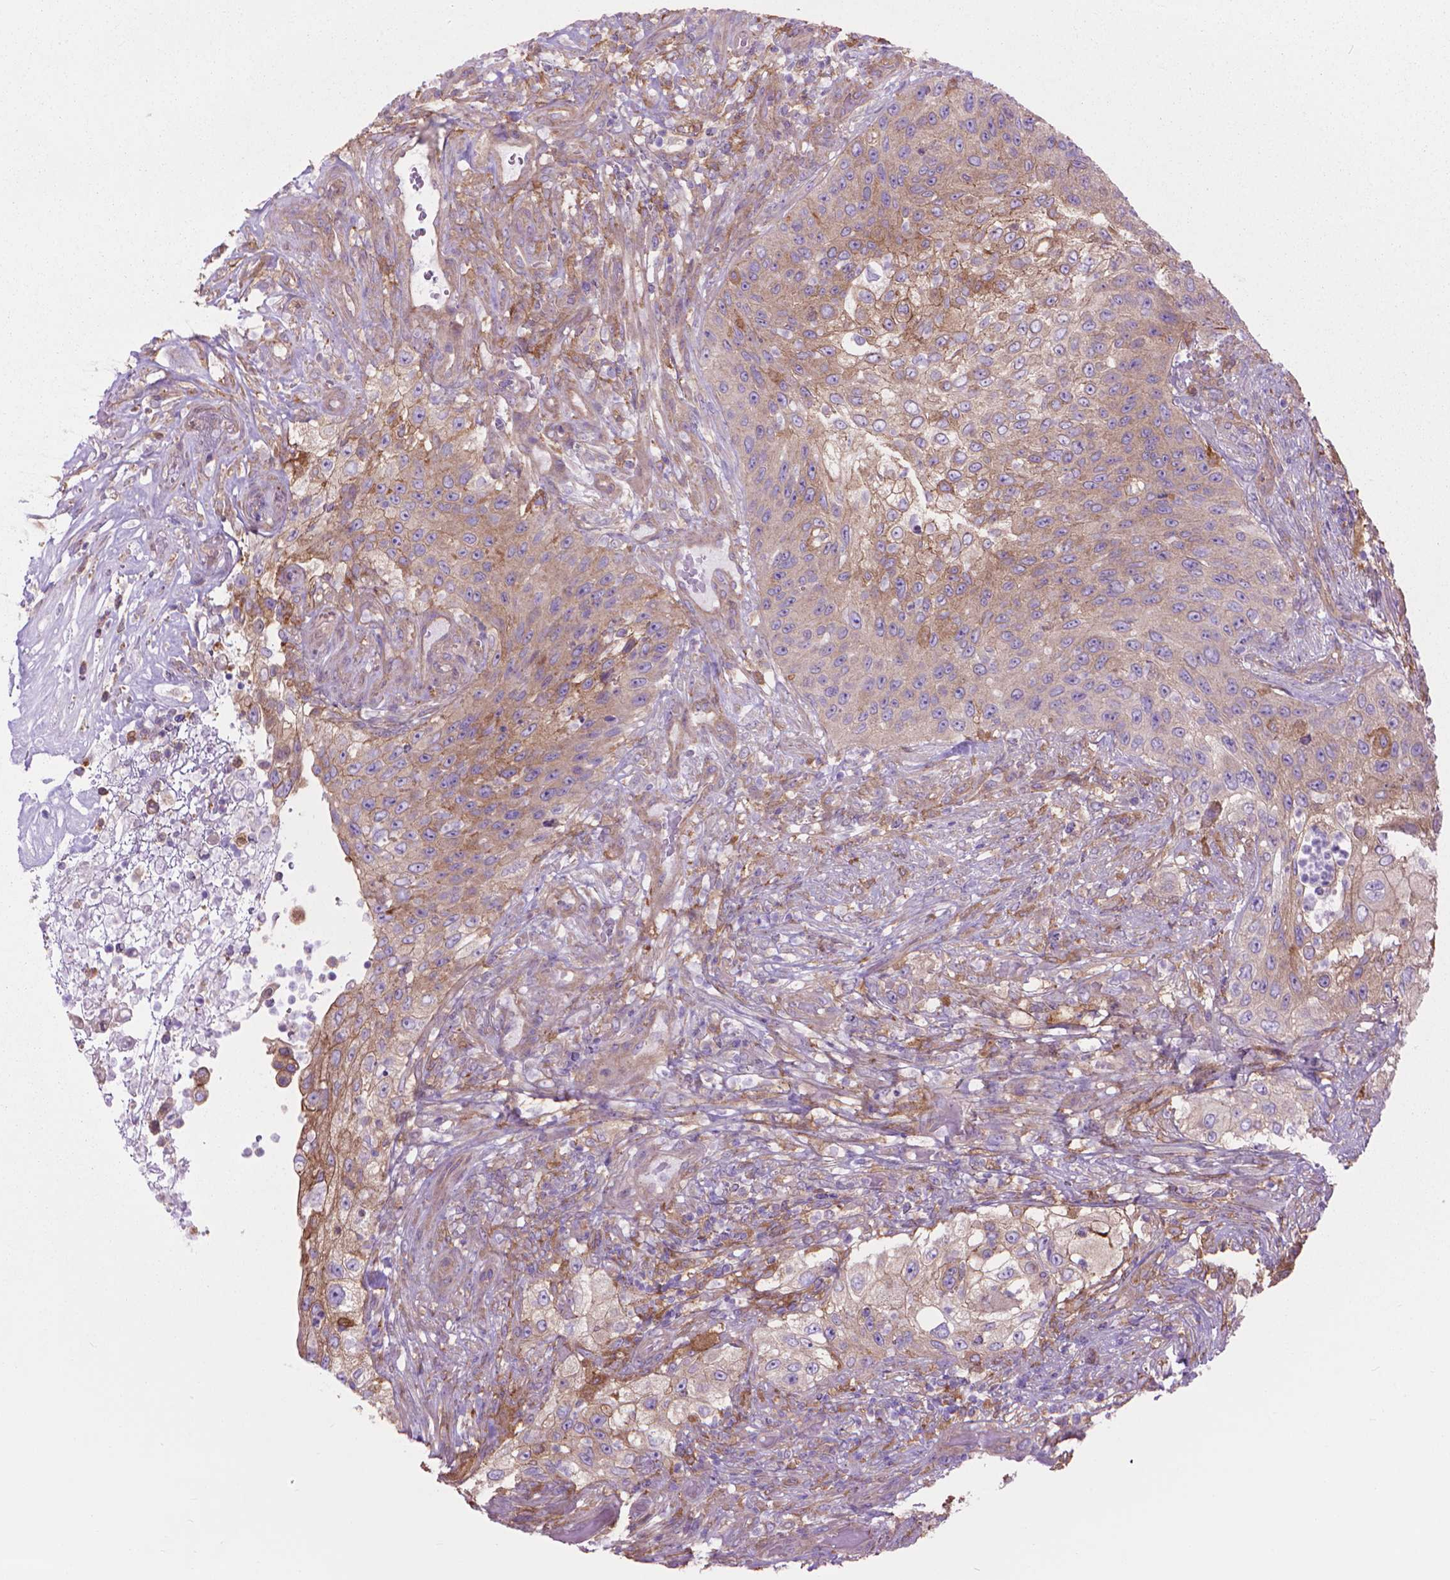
{"staining": {"intensity": "weak", "quantity": "25%-75%", "location": "cytoplasmic/membranous"}, "tissue": "urothelial cancer", "cell_type": "Tumor cells", "image_type": "cancer", "snomed": [{"axis": "morphology", "description": "Urothelial carcinoma, High grade"}, {"axis": "topography", "description": "Urinary bladder"}], "caption": "This histopathology image reveals immunohistochemistry staining of urothelial cancer, with low weak cytoplasmic/membranous positivity in about 25%-75% of tumor cells.", "gene": "CORO1B", "patient": {"sex": "female", "age": 60}}